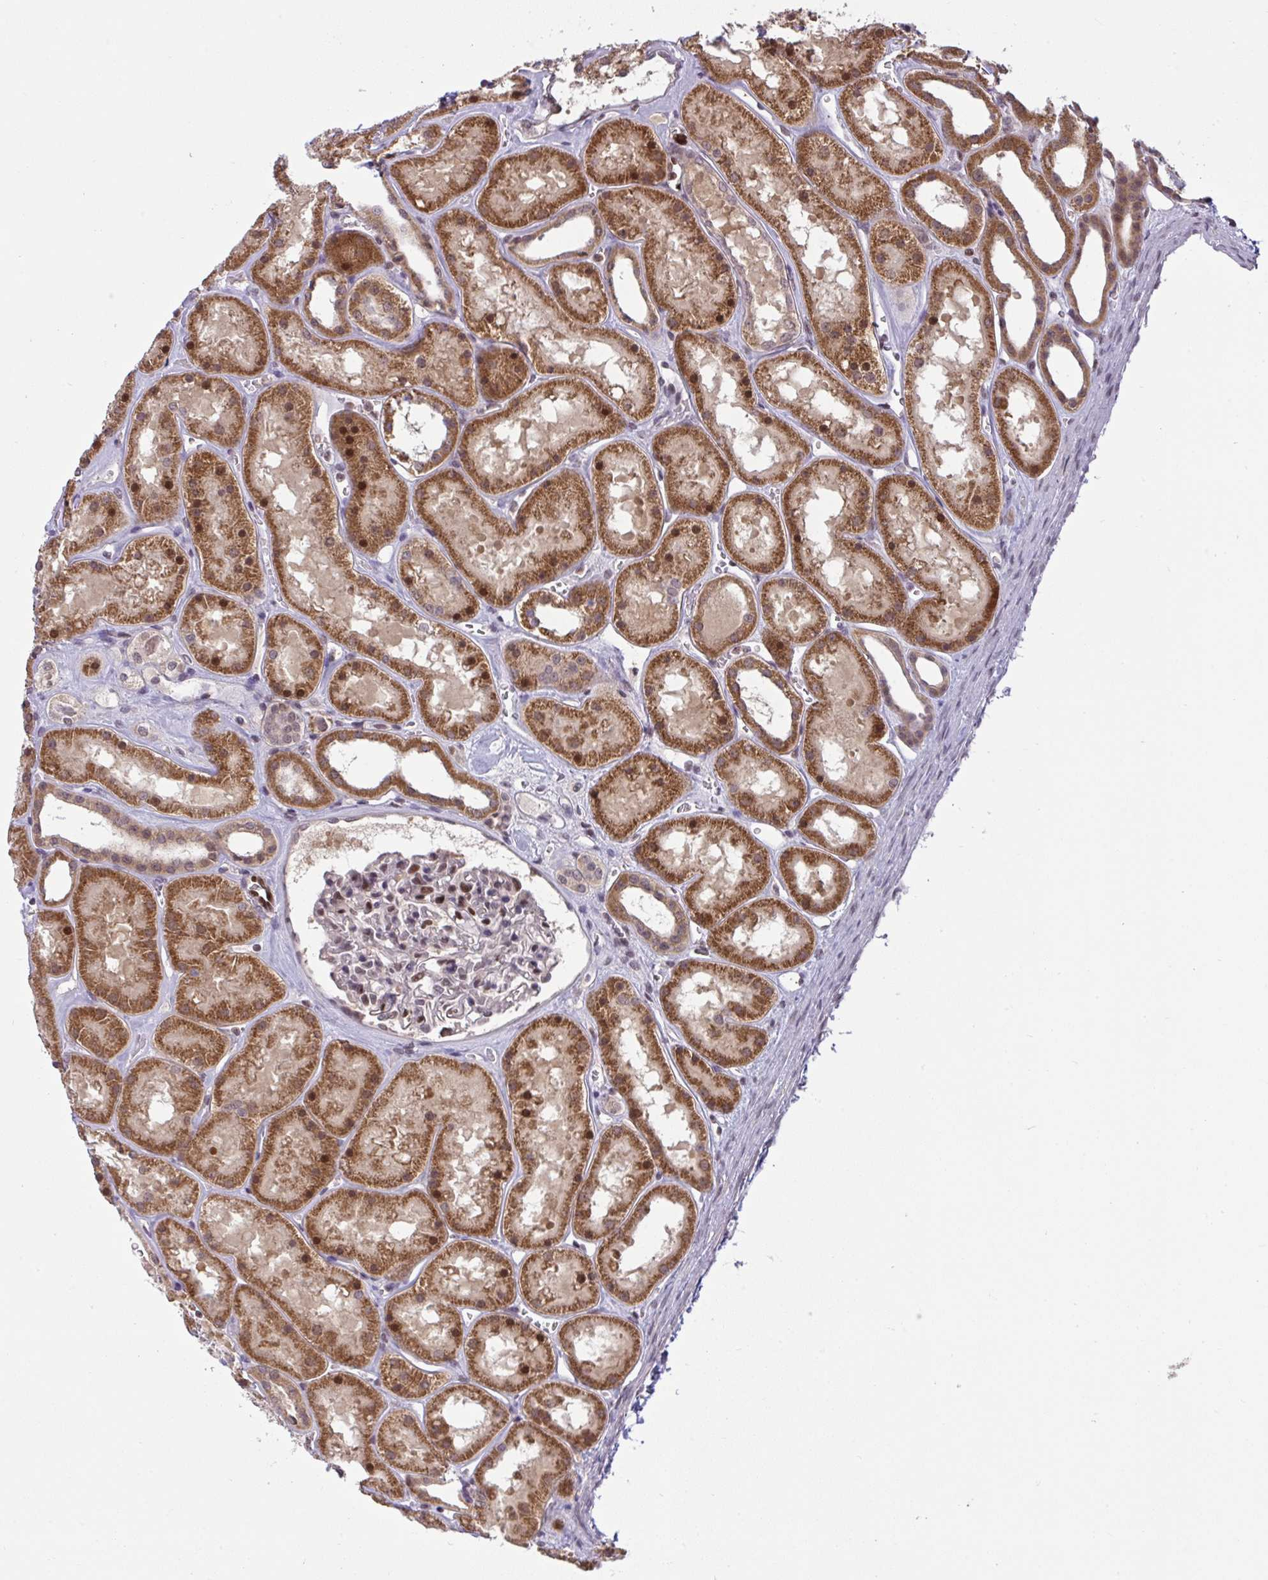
{"staining": {"intensity": "moderate", "quantity": "25%-75%", "location": "nuclear"}, "tissue": "kidney", "cell_type": "Cells in glomeruli", "image_type": "normal", "snomed": [{"axis": "morphology", "description": "Normal tissue, NOS"}, {"axis": "topography", "description": "Kidney"}], "caption": "Cells in glomeruli reveal medium levels of moderate nuclear positivity in about 25%-75% of cells in normal kidney.", "gene": "KLF2", "patient": {"sex": "female", "age": 41}}